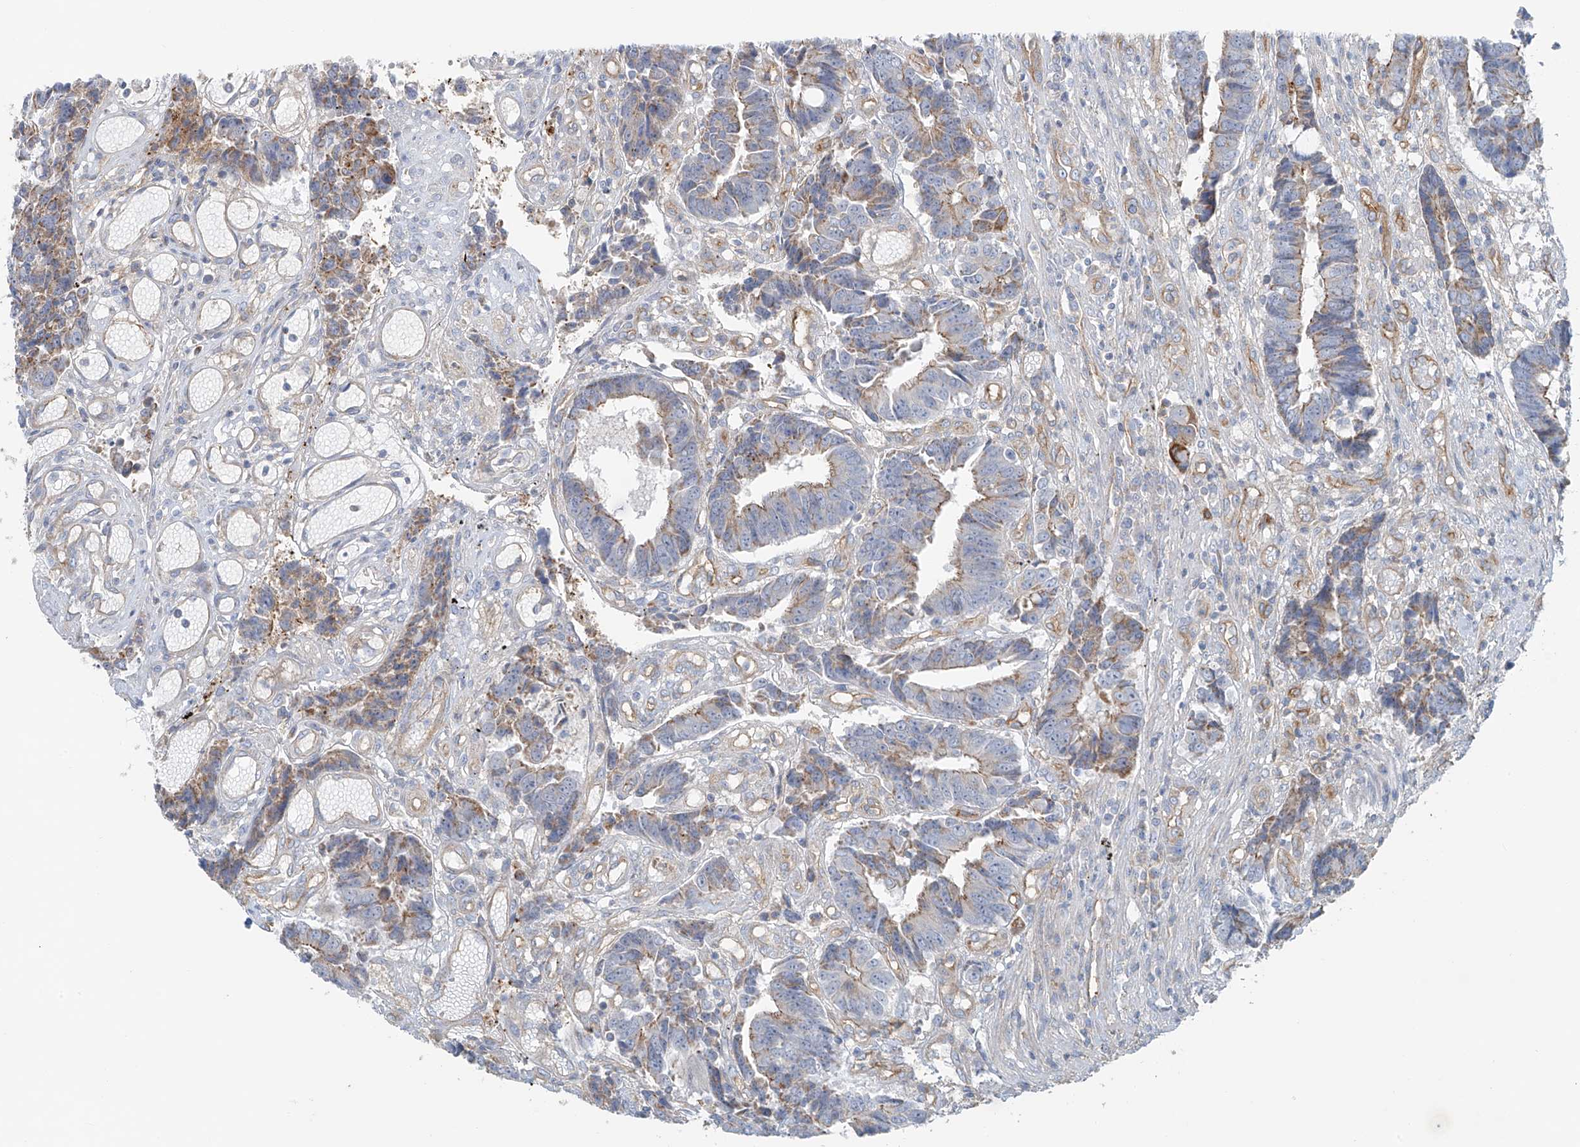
{"staining": {"intensity": "moderate", "quantity": "<25%", "location": "cytoplasmic/membranous"}, "tissue": "colorectal cancer", "cell_type": "Tumor cells", "image_type": "cancer", "snomed": [{"axis": "morphology", "description": "Adenocarcinoma, NOS"}, {"axis": "topography", "description": "Rectum"}], "caption": "This is a micrograph of IHC staining of colorectal adenocarcinoma, which shows moderate staining in the cytoplasmic/membranous of tumor cells.", "gene": "VAMP5", "patient": {"sex": "male", "age": 84}}